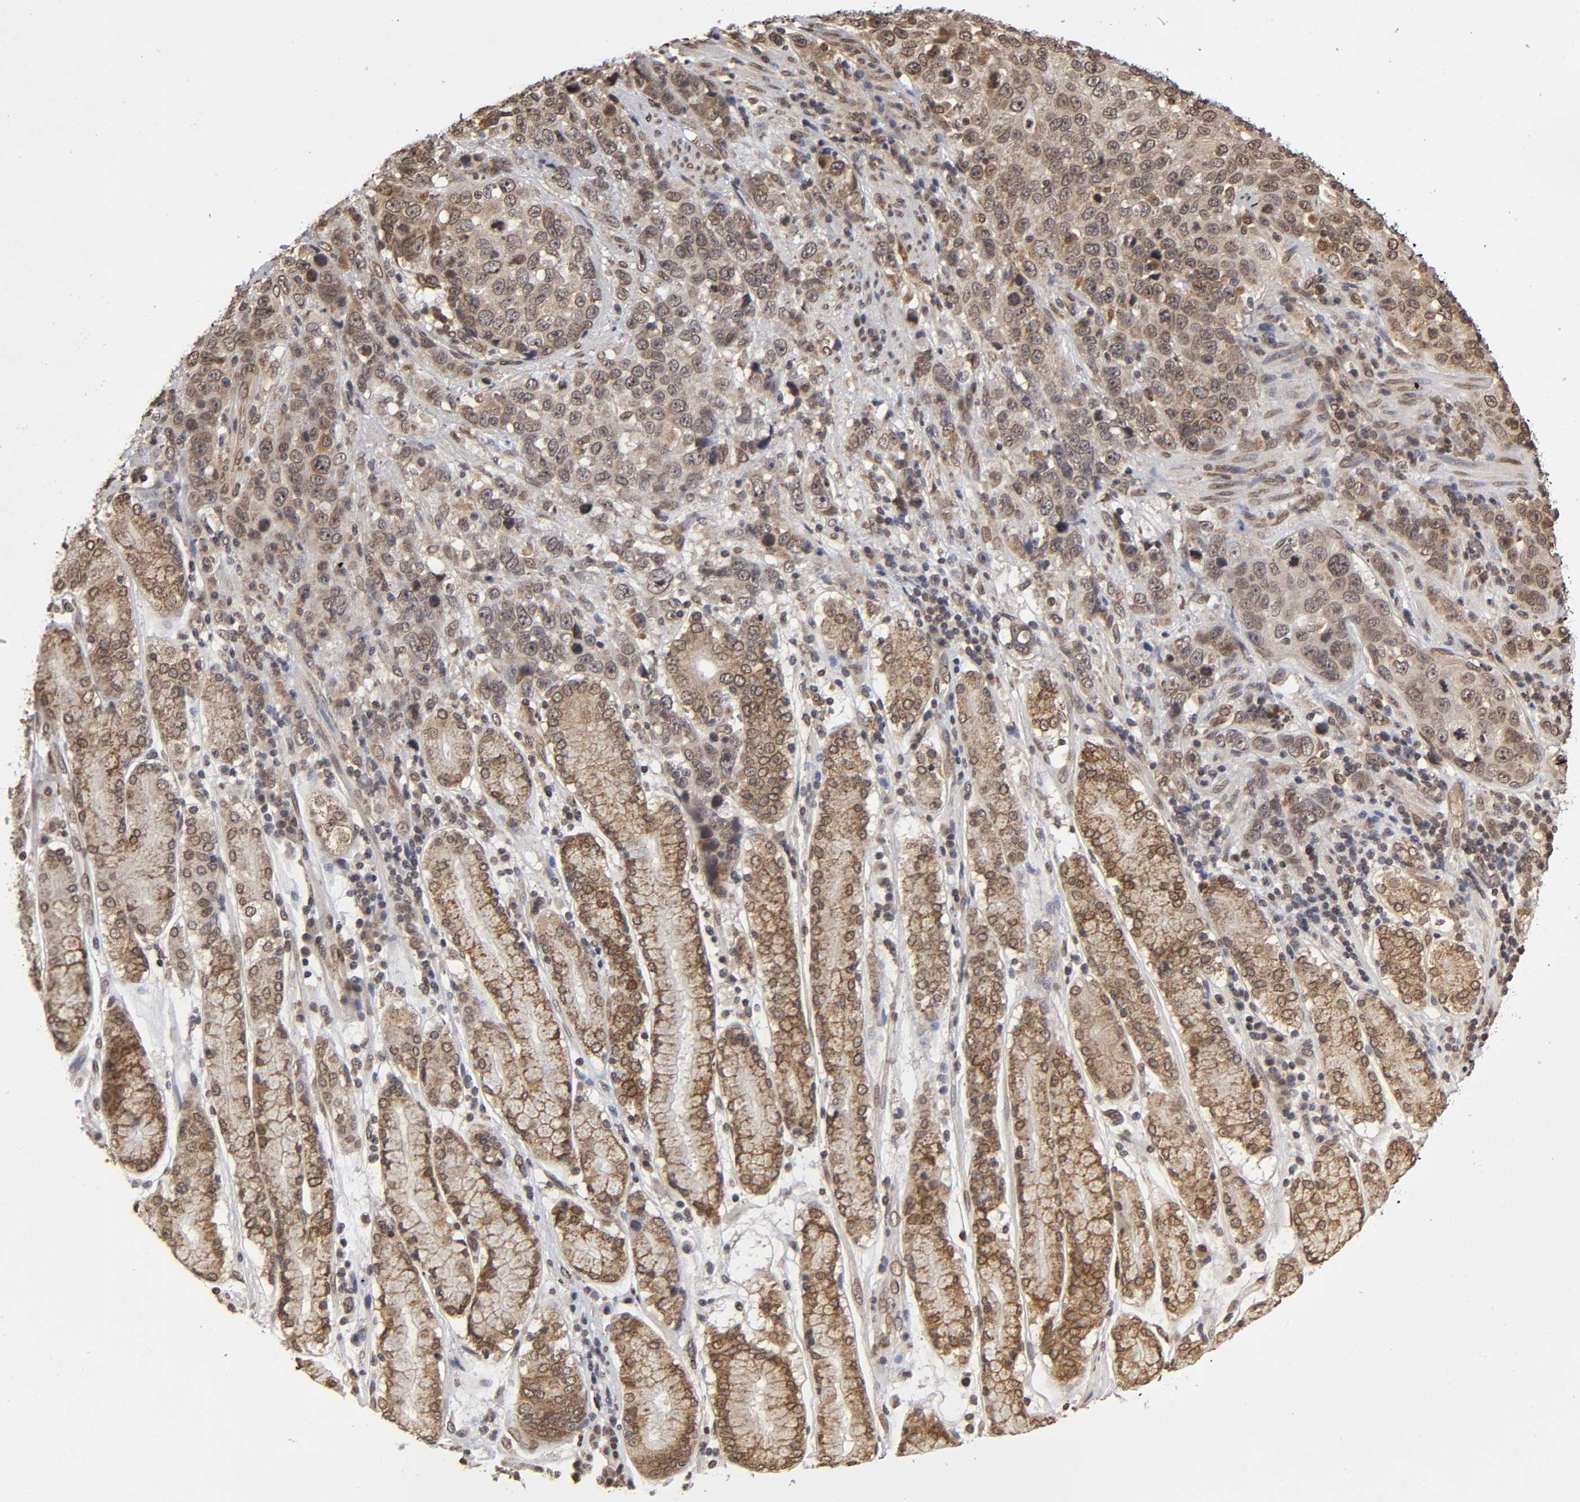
{"staining": {"intensity": "weak", "quantity": ">75%", "location": "cytoplasmic/membranous,nuclear"}, "tissue": "stomach cancer", "cell_type": "Tumor cells", "image_type": "cancer", "snomed": [{"axis": "morphology", "description": "Normal tissue, NOS"}, {"axis": "morphology", "description": "Adenocarcinoma, NOS"}, {"axis": "topography", "description": "Stomach"}], "caption": "Immunohistochemical staining of human stomach cancer shows weak cytoplasmic/membranous and nuclear protein staining in about >75% of tumor cells.", "gene": "MLLT6", "patient": {"sex": "male", "age": 48}}